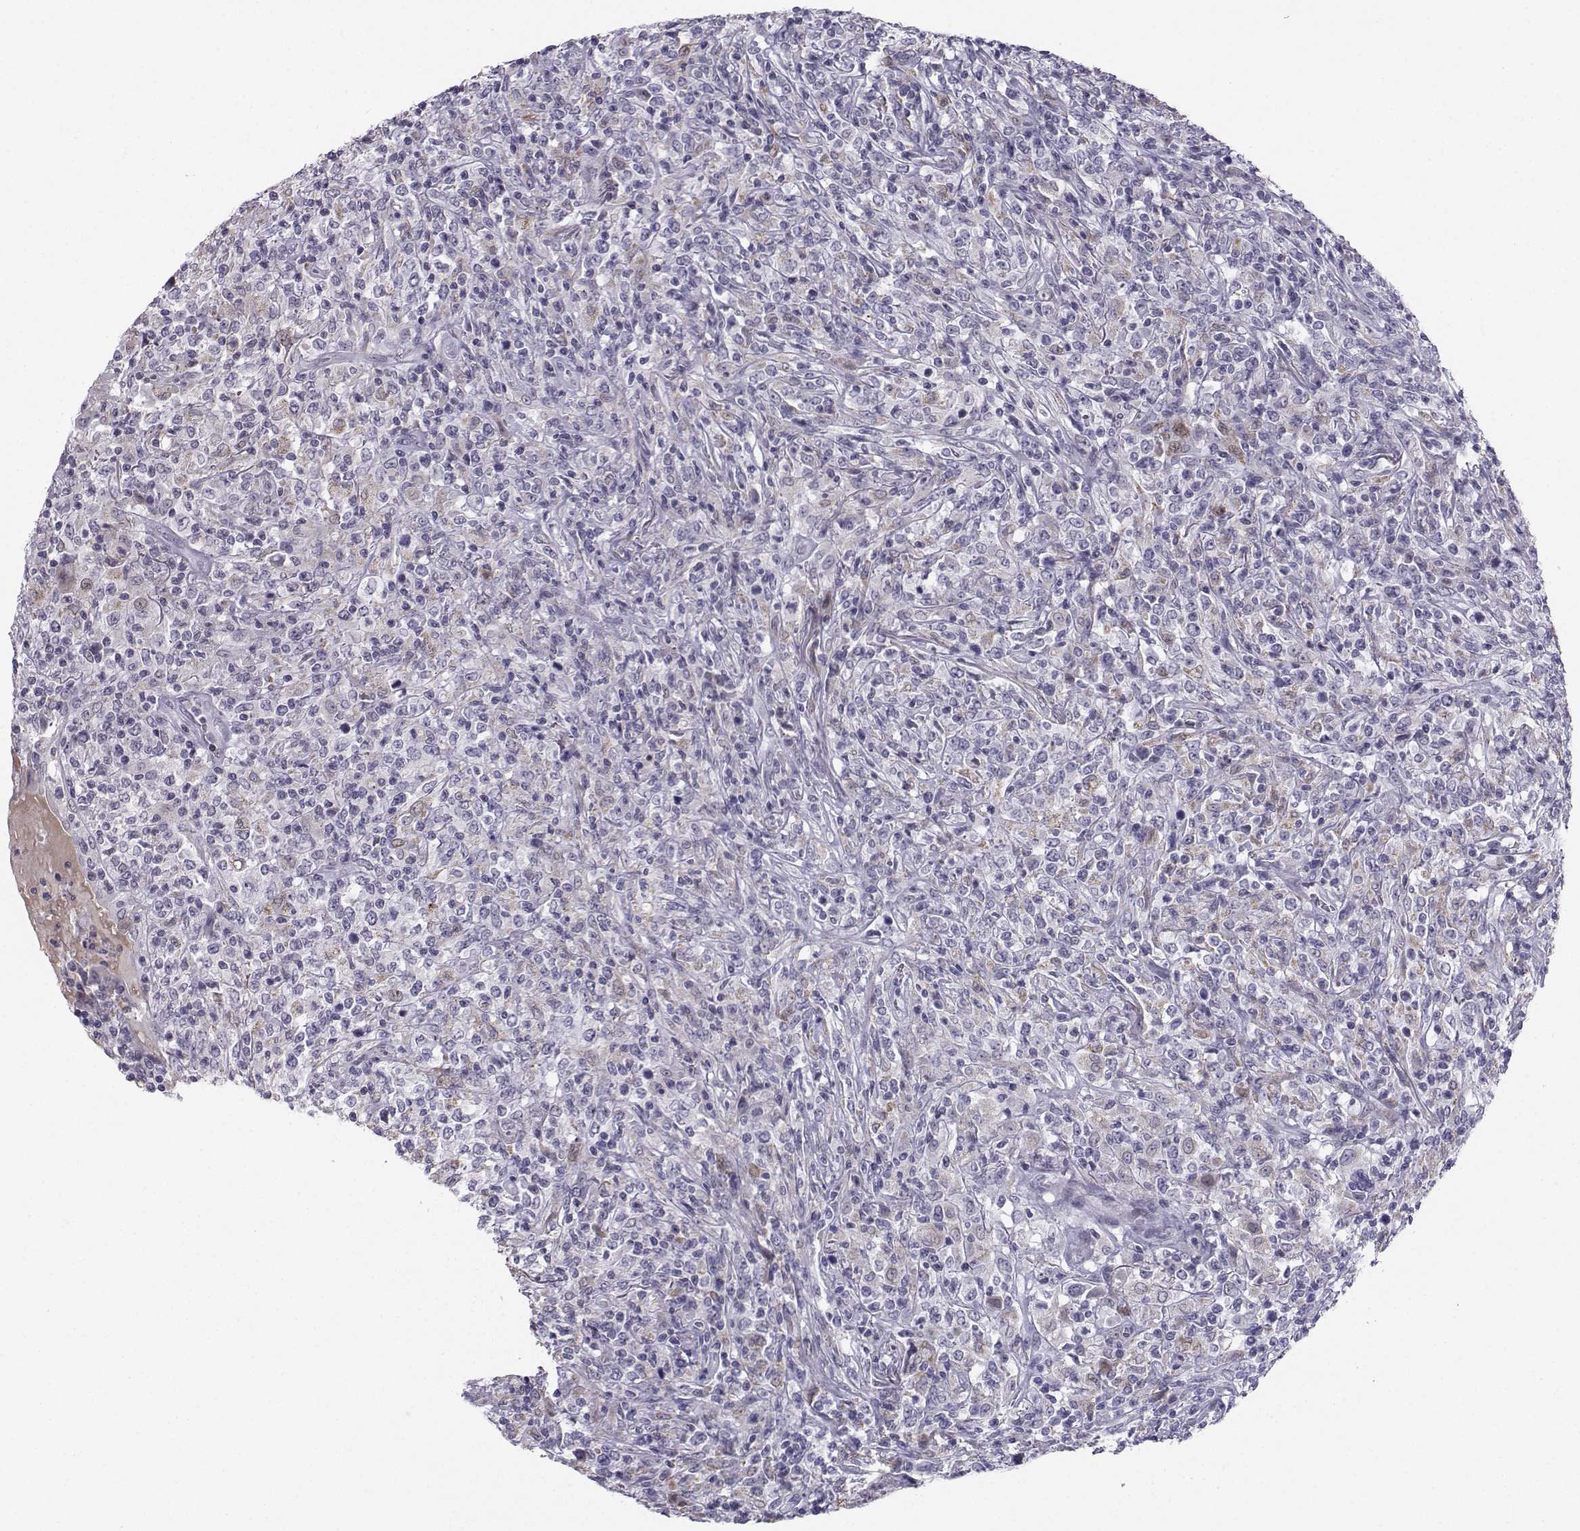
{"staining": {"intensity": "negative", "quantity": "none", "location": "none"}, "tissue": "lymphoma", "cell_type": "Tumor cells", "image_type": "cancer", "snomed": [{"axis": "morphology", "description": "Malignant lymphoma, non-Hodgkin's type, High grade"}, {"axis": "topography", "description": "Lung"}], "caption": "Malignant lymphoma, non-Hodgkin's type (high-grade) was stained to show a protein in brown. There is no significant expression in tumor cells.", "gene": "LHX1", "patient": {"sex": "male", "age": 79}}